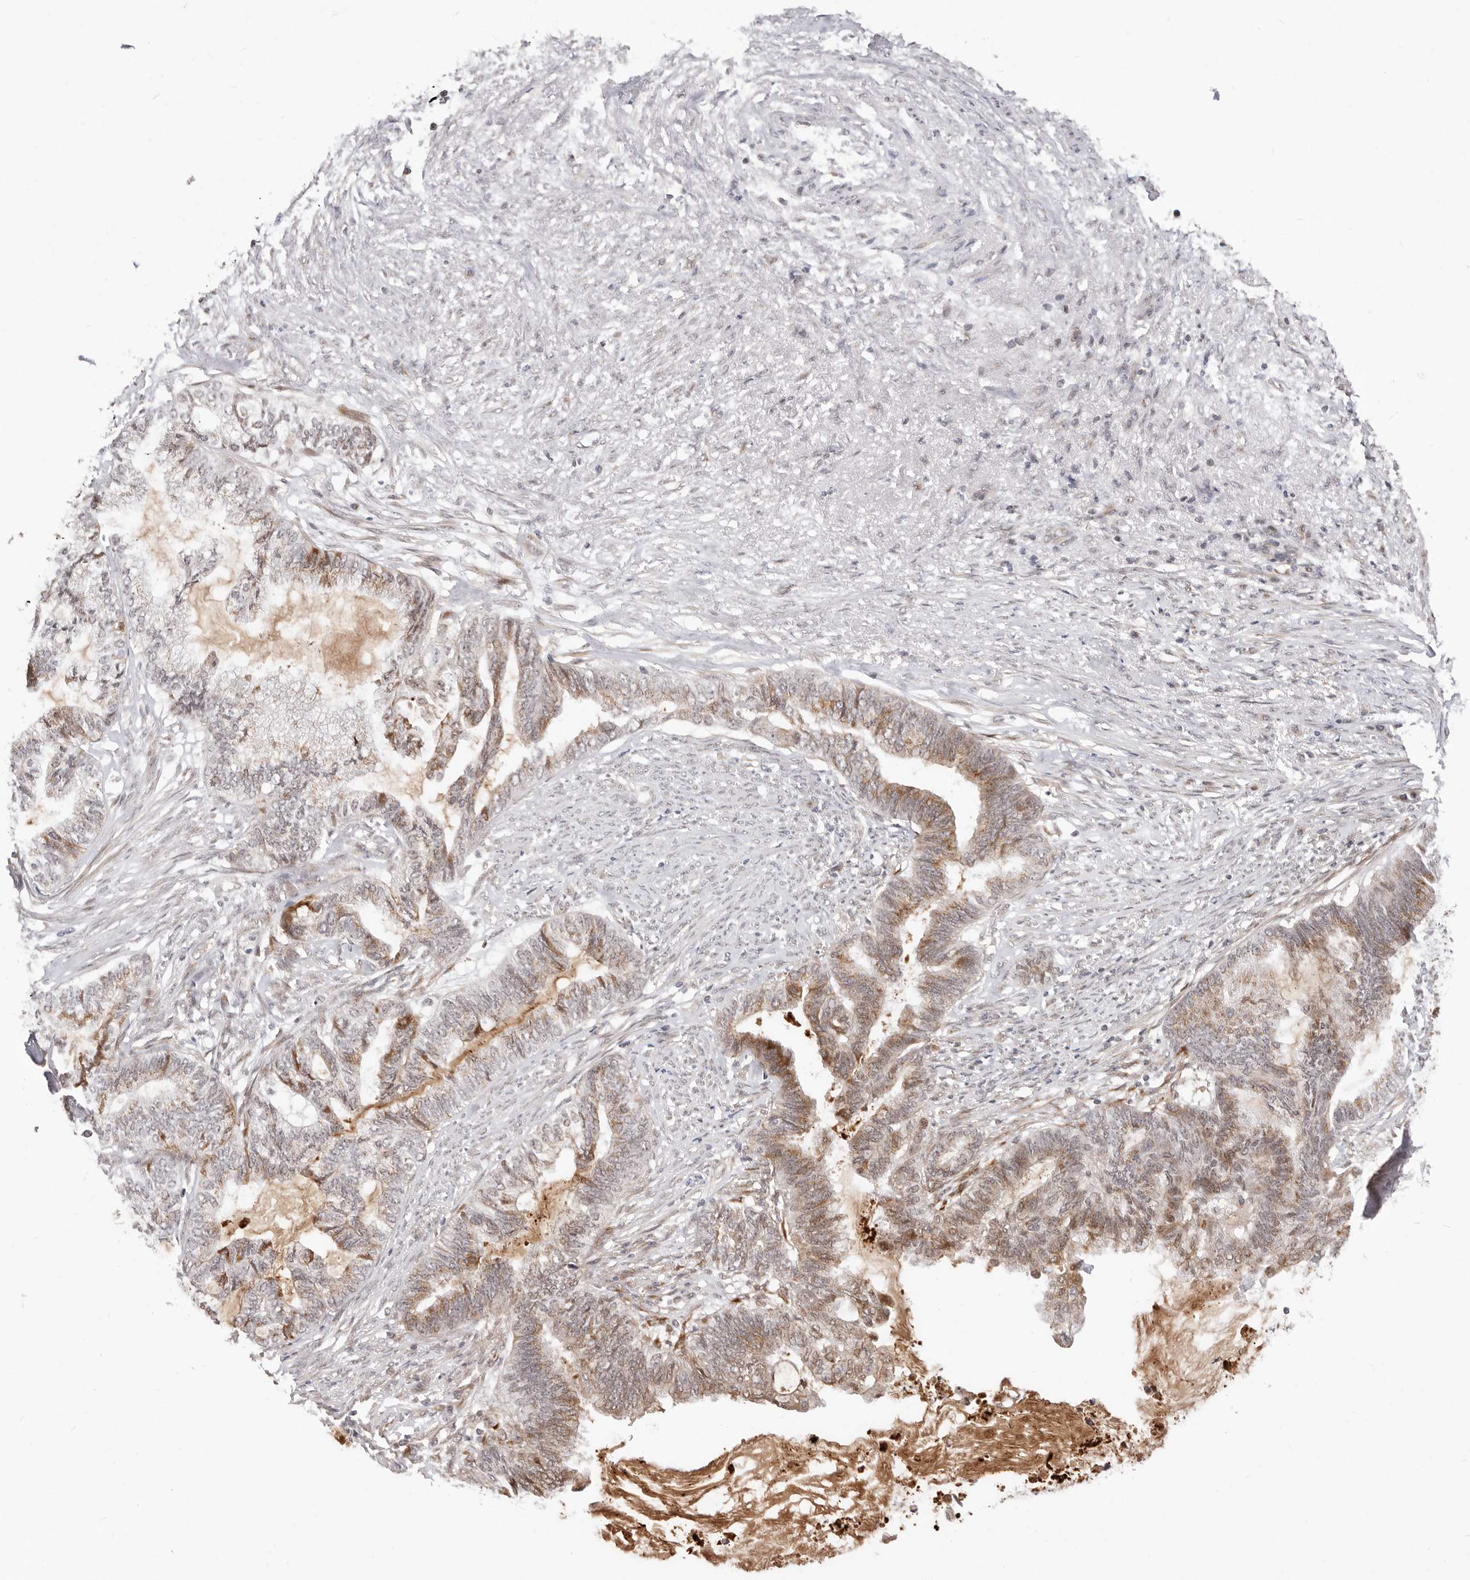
{"staining": {"intensity": "moderate", "quantity": "25%-75%", "location": "cytoplasmic/membranous,nuclear"}, "tissue": "endometrial cancer", "cell_type": "Tumor cells", "image_type": "cancer", "snomed": [{"axis": "morphology", "description": "Adenocarcinoma, NOS"}, {"axis": "topography", "description": "Endometrium"}], "caption": "Tumor cells exhibit medium levels of moderate cytoplasmic/membranous and nuclear positivity in approximately 25%-75% of cells in human endometrial cancer.", "gene": "SRCAP", "patient": {"sex": "female", "age": 86}}